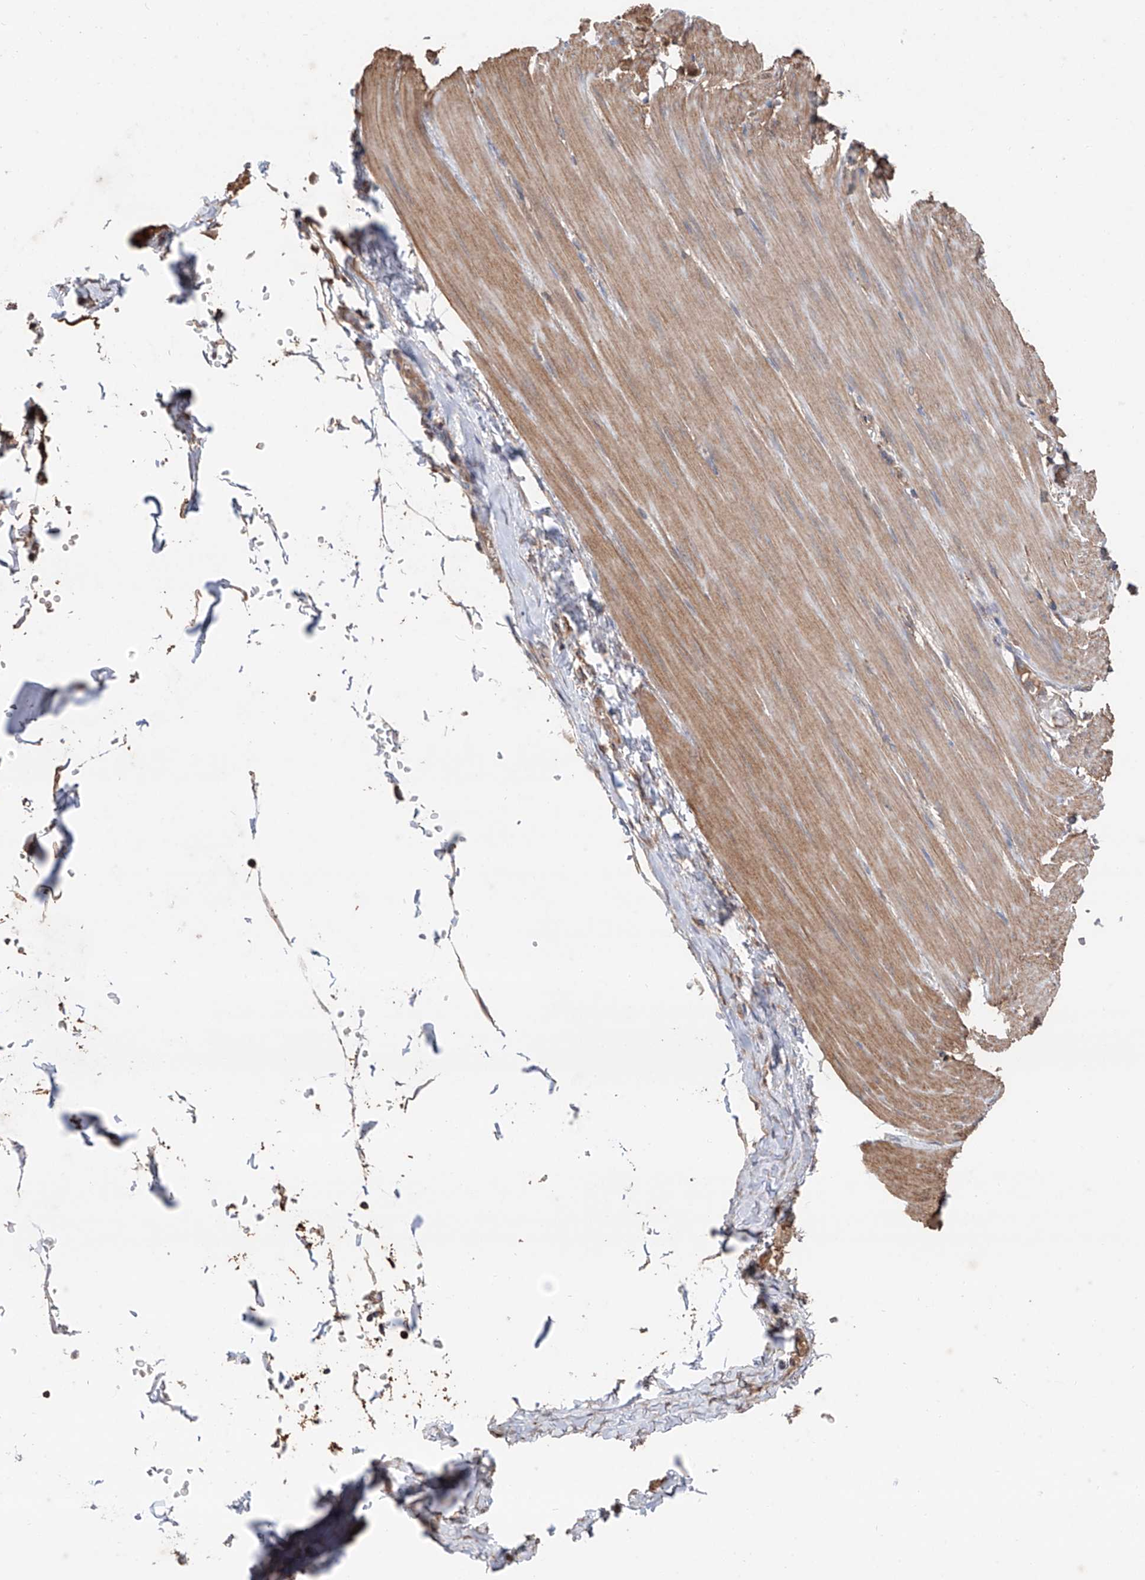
{"staining": {"intensity": "moderate", "quantity": ">75%", "location": "cytoplasmic/membranous"}, "tissue": "smooth muscle", "cell_type": "Smooth muscle cells", "image_type": "normal", "snomed": [{"axis": "morphology", "description": "Normal tissue, NOS"}, {"axis": "morphology", "description": "Adenocarcinoma, NOS"}, {"axis": "topography", "description": "Colon"}, {"axis": "topography", "description": "Peripheral nerve tissue"}], "caption": "This photomicrograph demonstrates IHC staining of benign human smooth muscle, with medium moderate cytoplasmic/membranous staining in approximately >75% of smooth muscle cells.", "gene": "EDN1", "patient": {"sex": "male", "age": 14}}